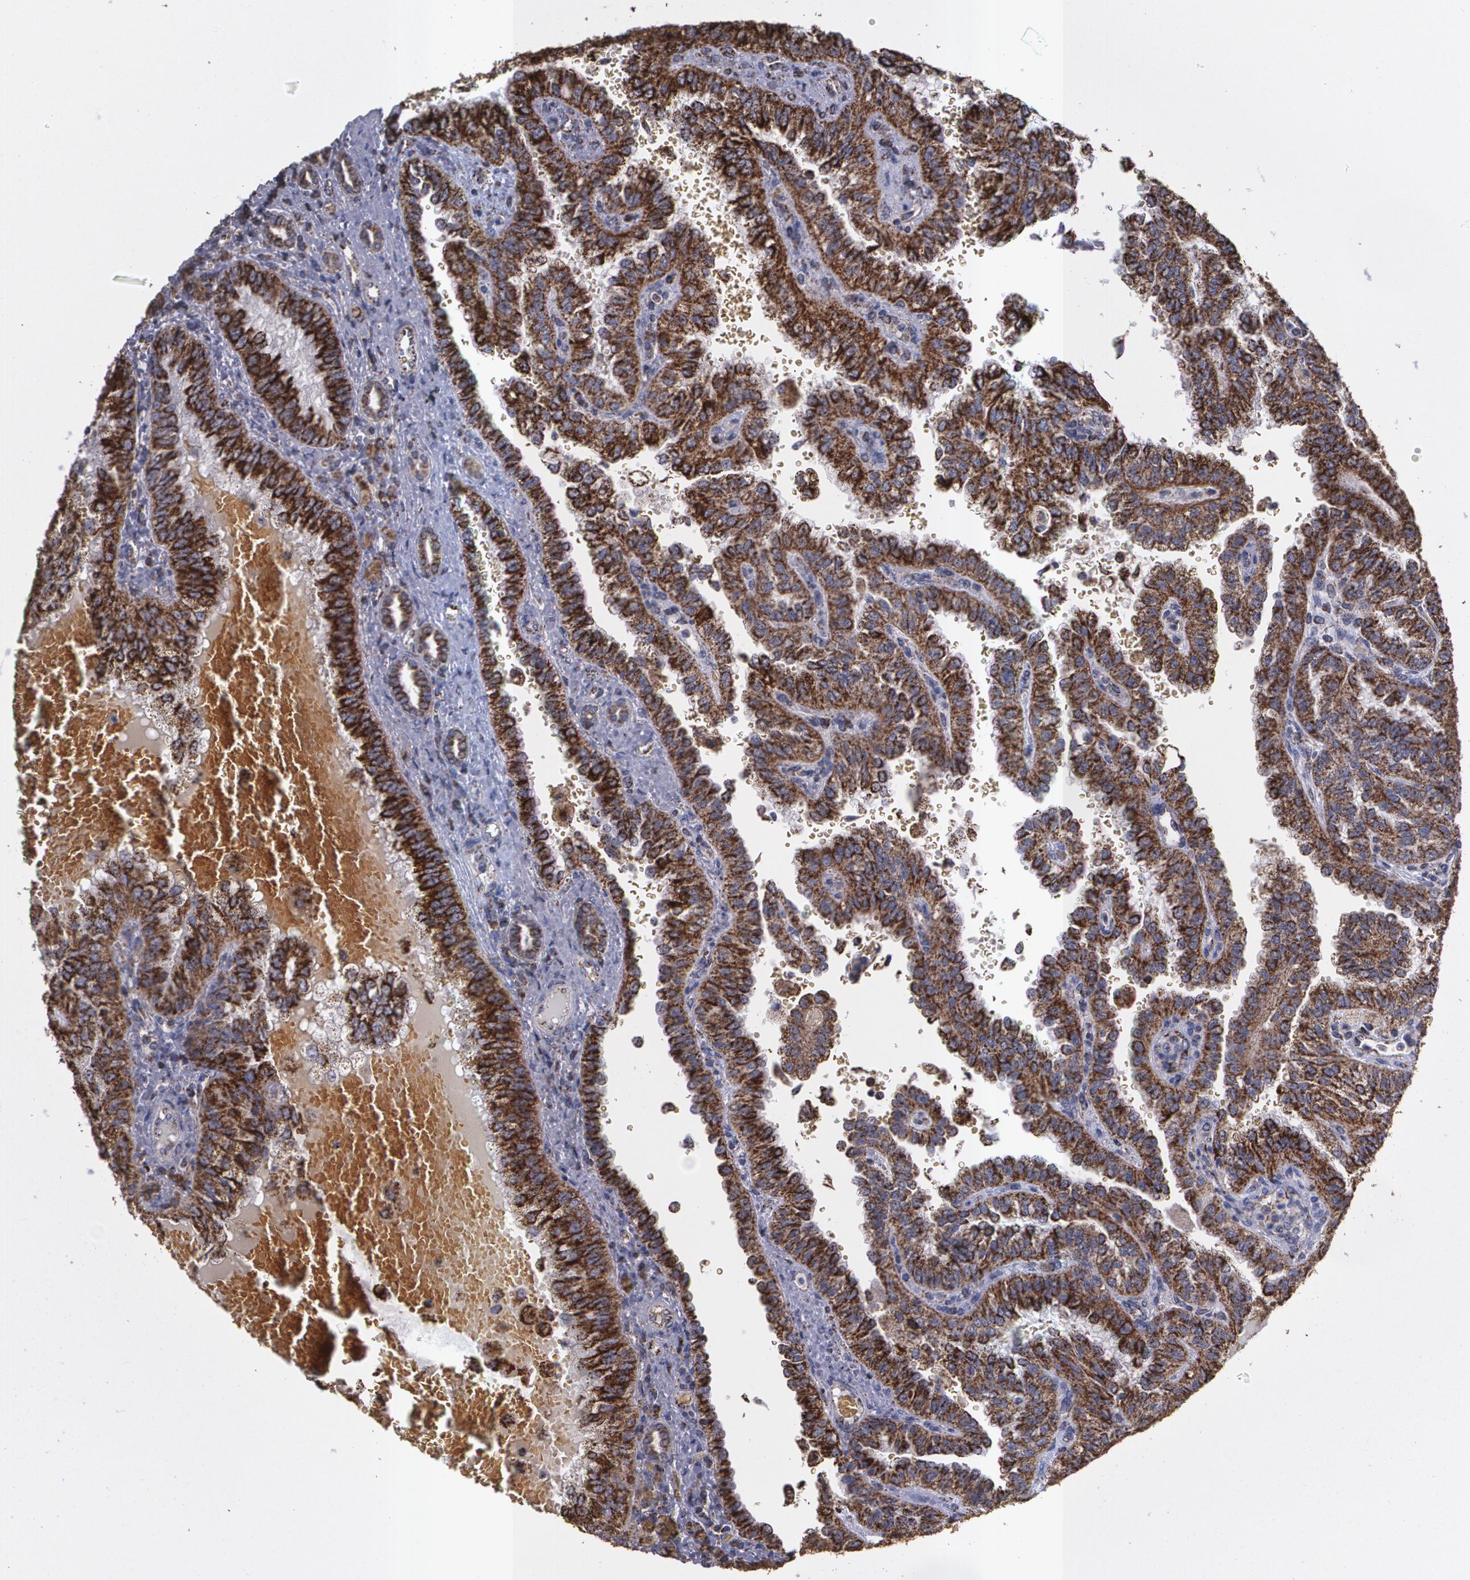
{"staining": {"intensity": "strong", "quantity": ">75%", "location": "cytoplasmic/membranous"}, "tissue": "renal cancer", "cell_type": "Tumor cells", "image_type": "cancer", "snomed": [{"axis": "morphology", "description": "Inflammation, NOS"}, {"axis": "morphology", "description": "Adenocarcinoma, NOS"}, {"axis": "topography", "description": "Kidney"}], "caption": "IHC photomicrograph of human renal adenocarcinoma stained for a protein (brown), which exhibits high levels of strong cytoplasmic/membranous staining in about >75% of tumor cells.", "gene": "HSPD1", "patient": {"sex": "male", "age": 68}}